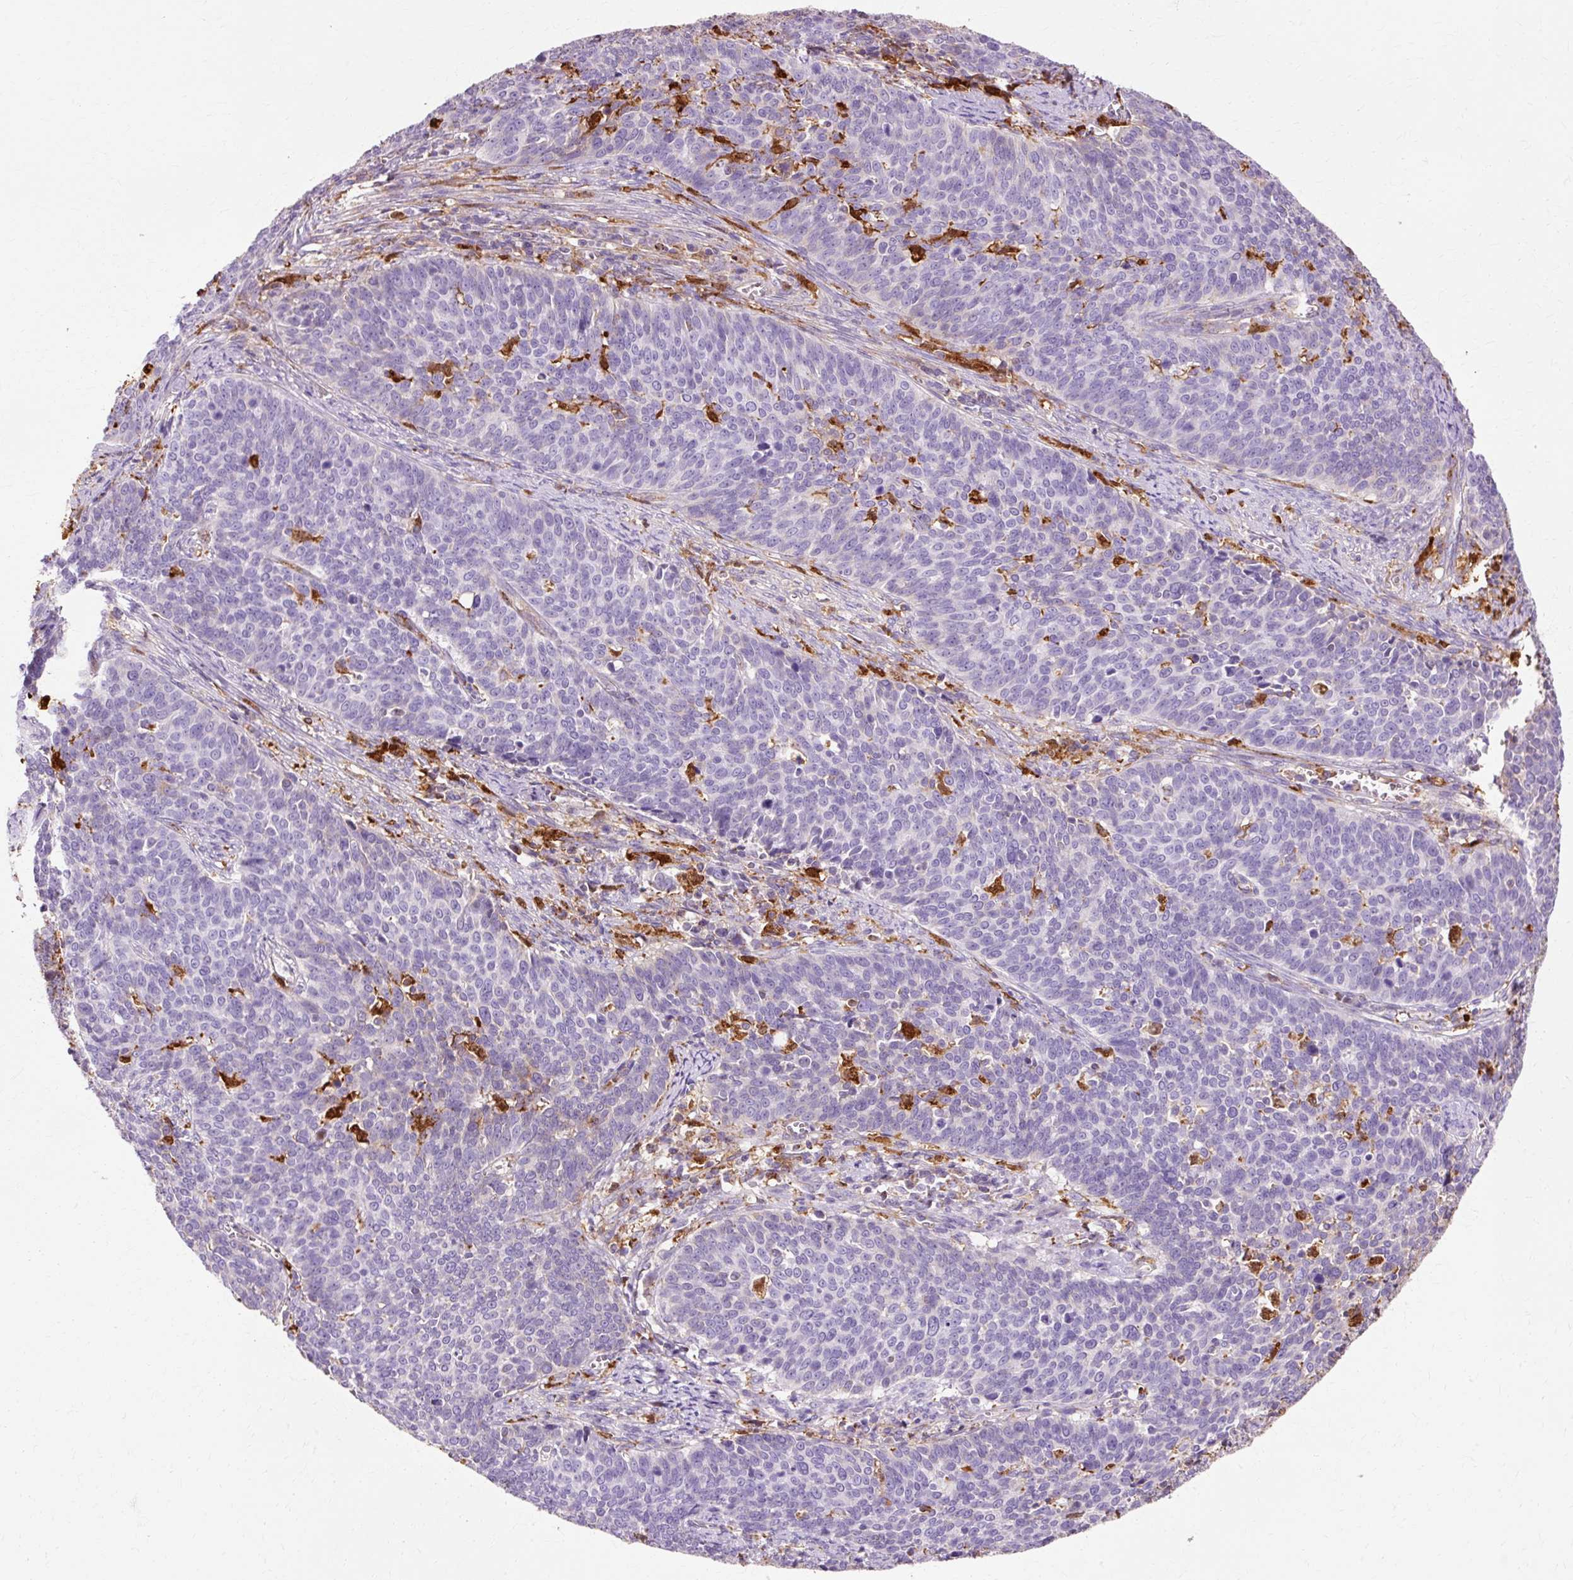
{"staining": {"intensity": "negative", "quantity": "none", "location": "none"}, "tissue": "cervical cancer", "cell_type": "Tumor cells", "image_type": "cancer", "snomed": [{"axis": "morphology", "description": "Squamous cell carcinoma, NOS"}, {"axis": "topography", "description": "Cervix"}], "caption": "Photomicrograph shows no significant protein positivity in tumor cells of cervical cancer (squamous cell carcinoma).", "gene": "GPX1", "patient": {"sex": "female", "age": 39}}